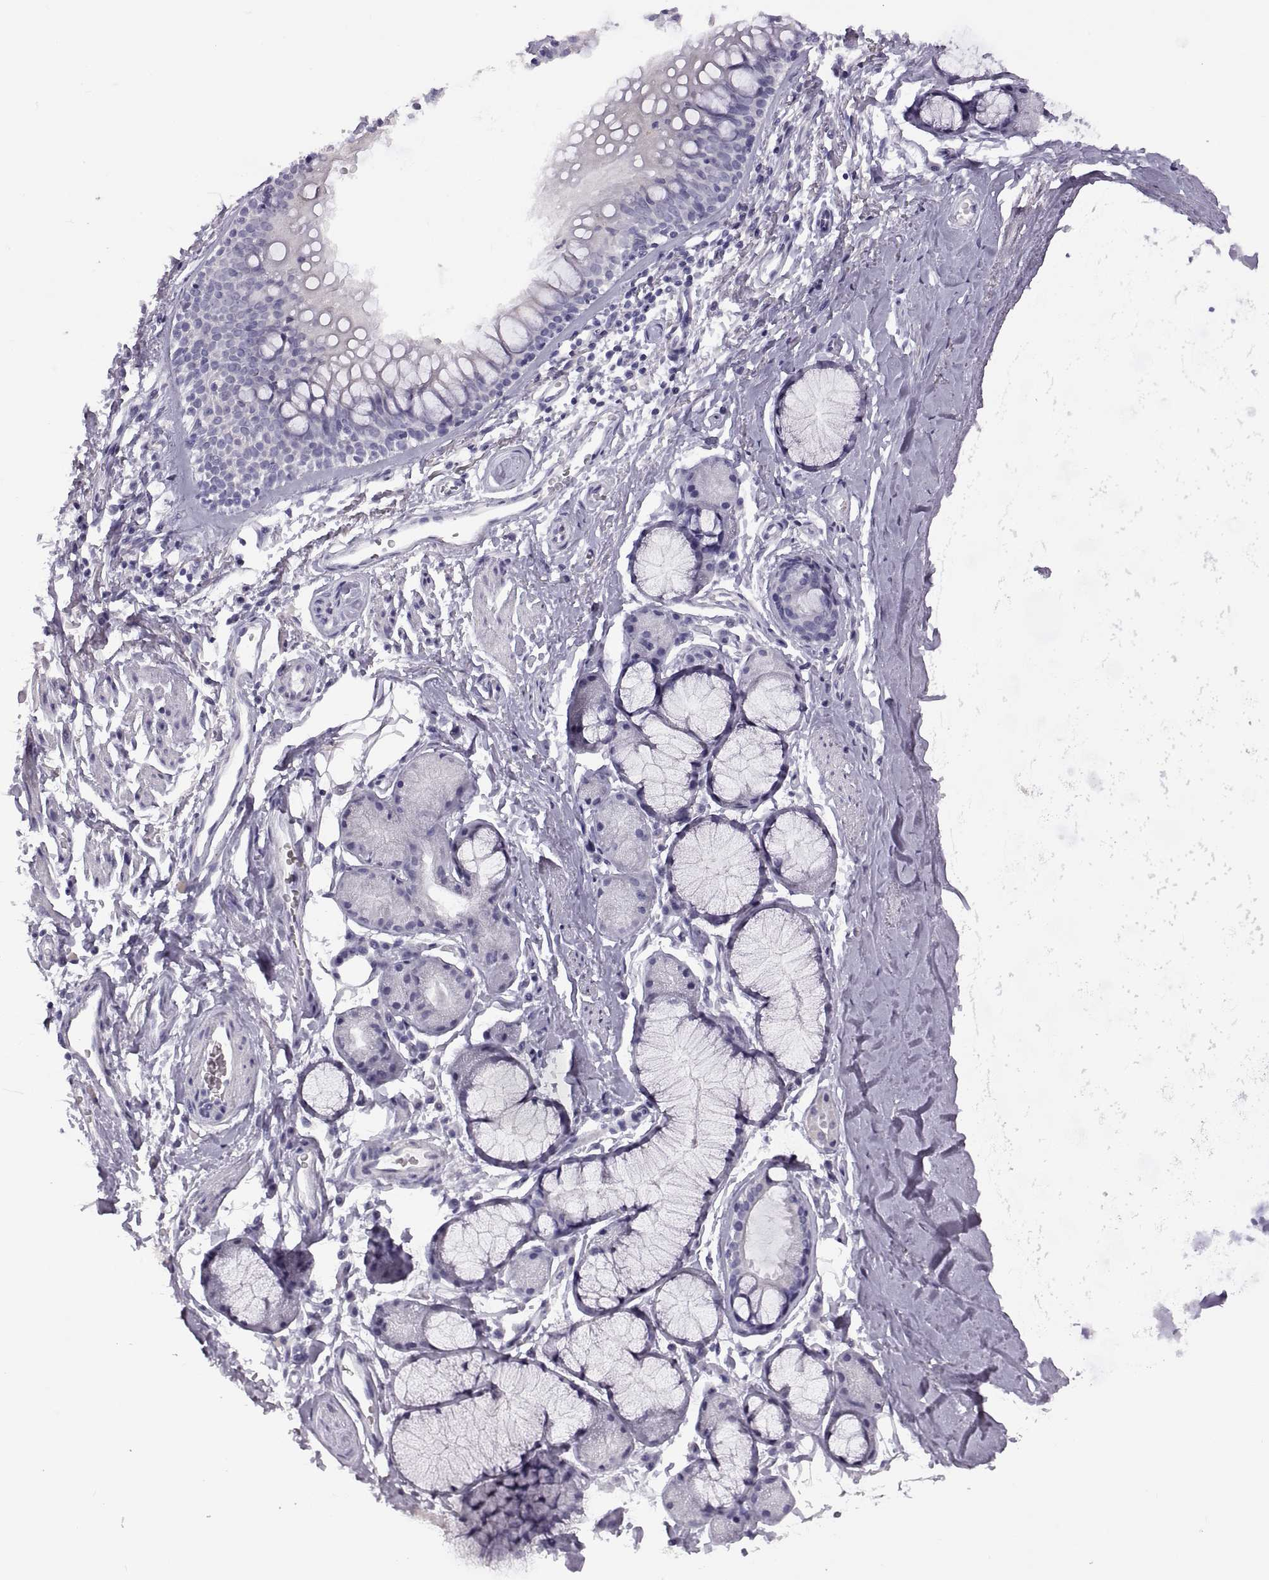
{"staining": {"intensity": "negative", "quantity": "none", "location": "none"}, "tissue": "adipose tissue", "cell_type": "Adipocytes", "image_type": "normal", "snomed": [{"axis": "morphology", "description": "Normal tissue, NOS"}, {"axis": "topography", "description": "Cartilage tissue"}, {"axis": "topography", "description": "Bronchus"}], "caption": "There is no significant expression in adipocytes of adipose tissue. Brightfield microscopy of immunohistochemistry stained with DAB (3,3'-diaminobenzidine) (brown) and hematoxylin (blue), captured at high magnification.", "gene": "RDM1", "patient": {"sex": "female", "age": 79}}